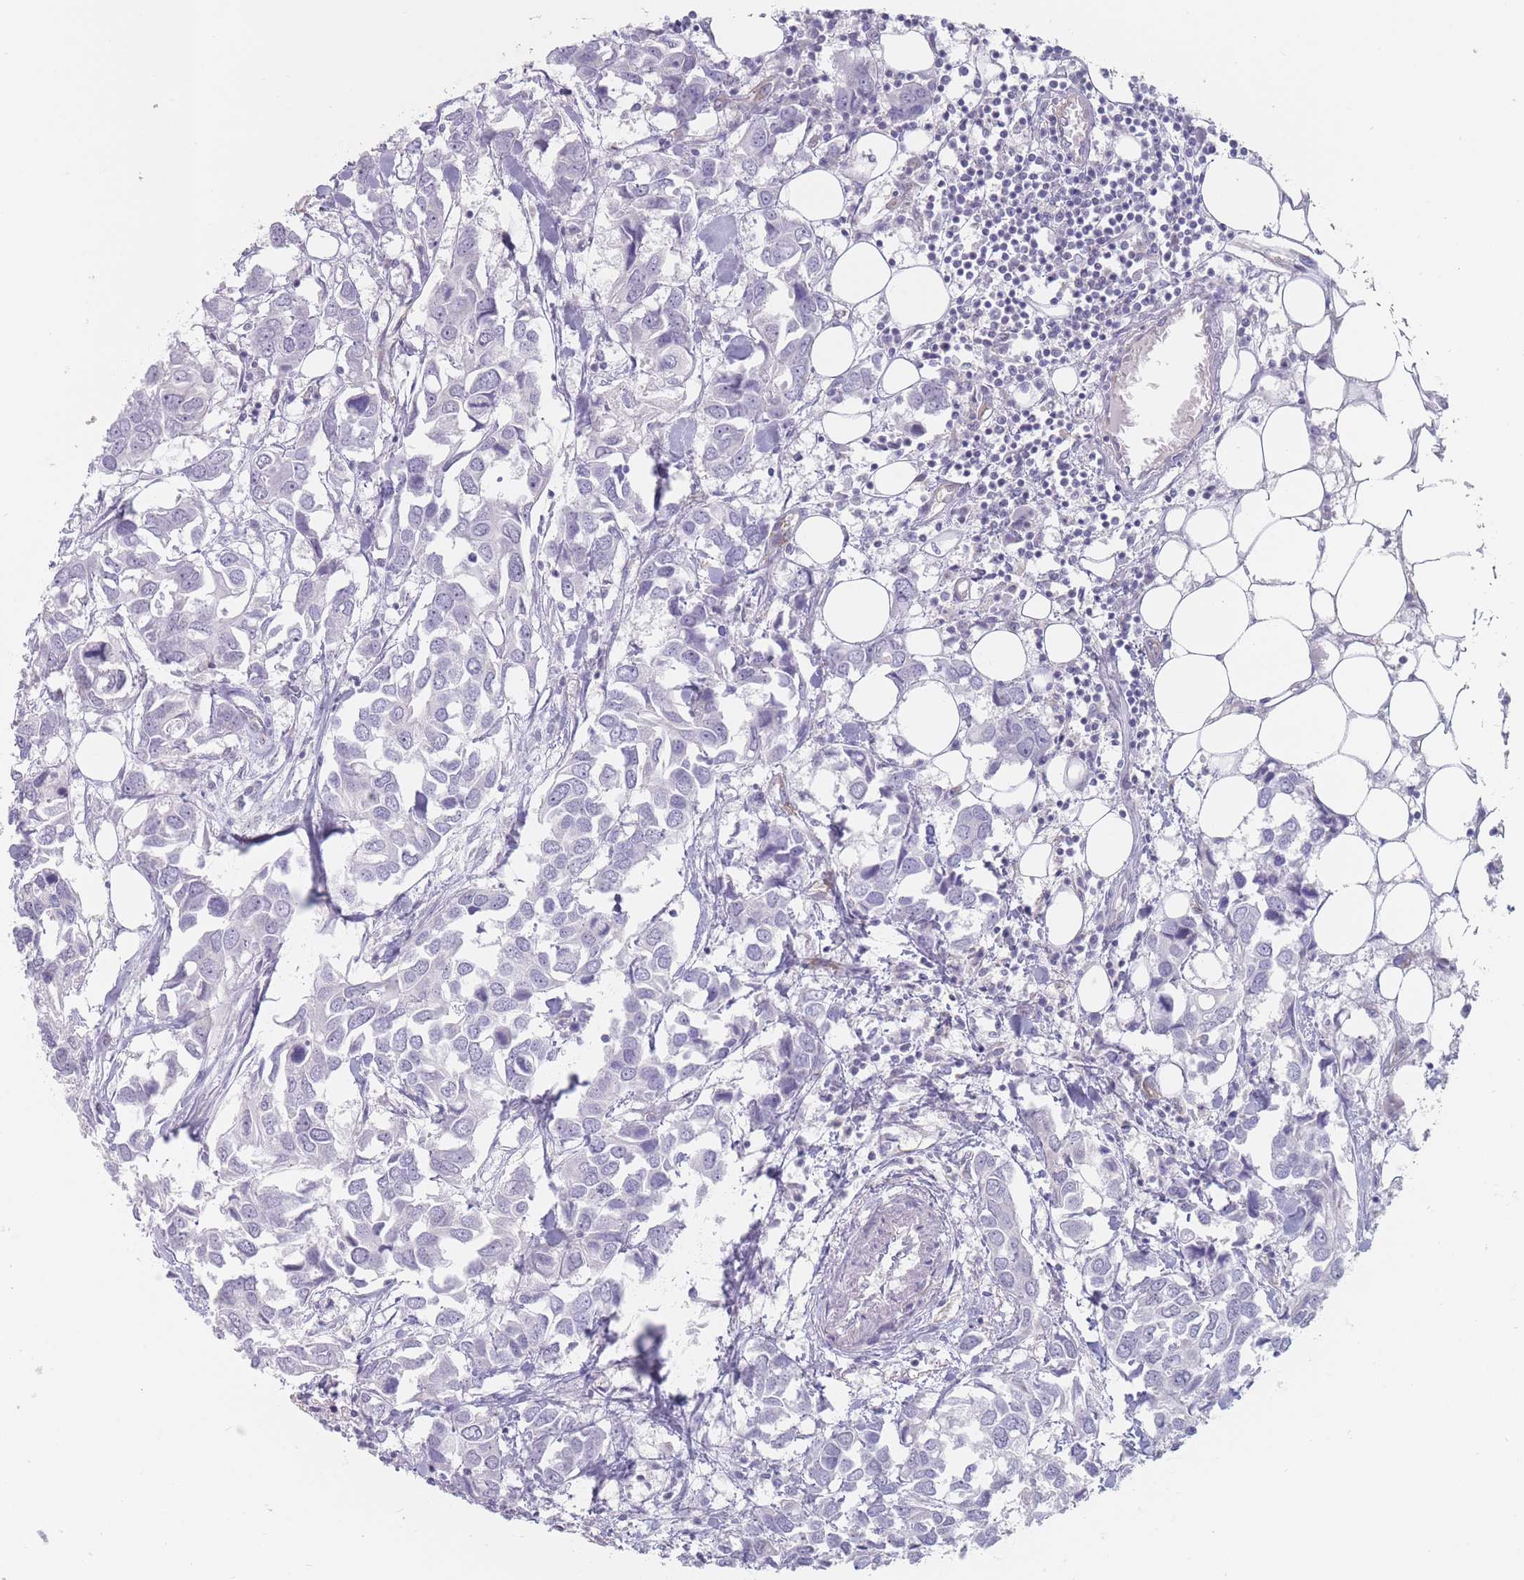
{"staining": {"intensity": "negative", "quantity": "none", "location": "none"}, "tissue": "breast cancer", "cell_type": "Tumor cells", "image_type": "cancer", "snomed": [{"axis": "morphology", "description": "Duct carcinoma"}, {"axis": "topography", "description": "Breast"}], "caption": "Immunohistochemistry (IHC) of human breast cancer reveals no staining in tumor cells.", "gene": "MAP1S", "patient": {"sex": "female", "age": 83}}